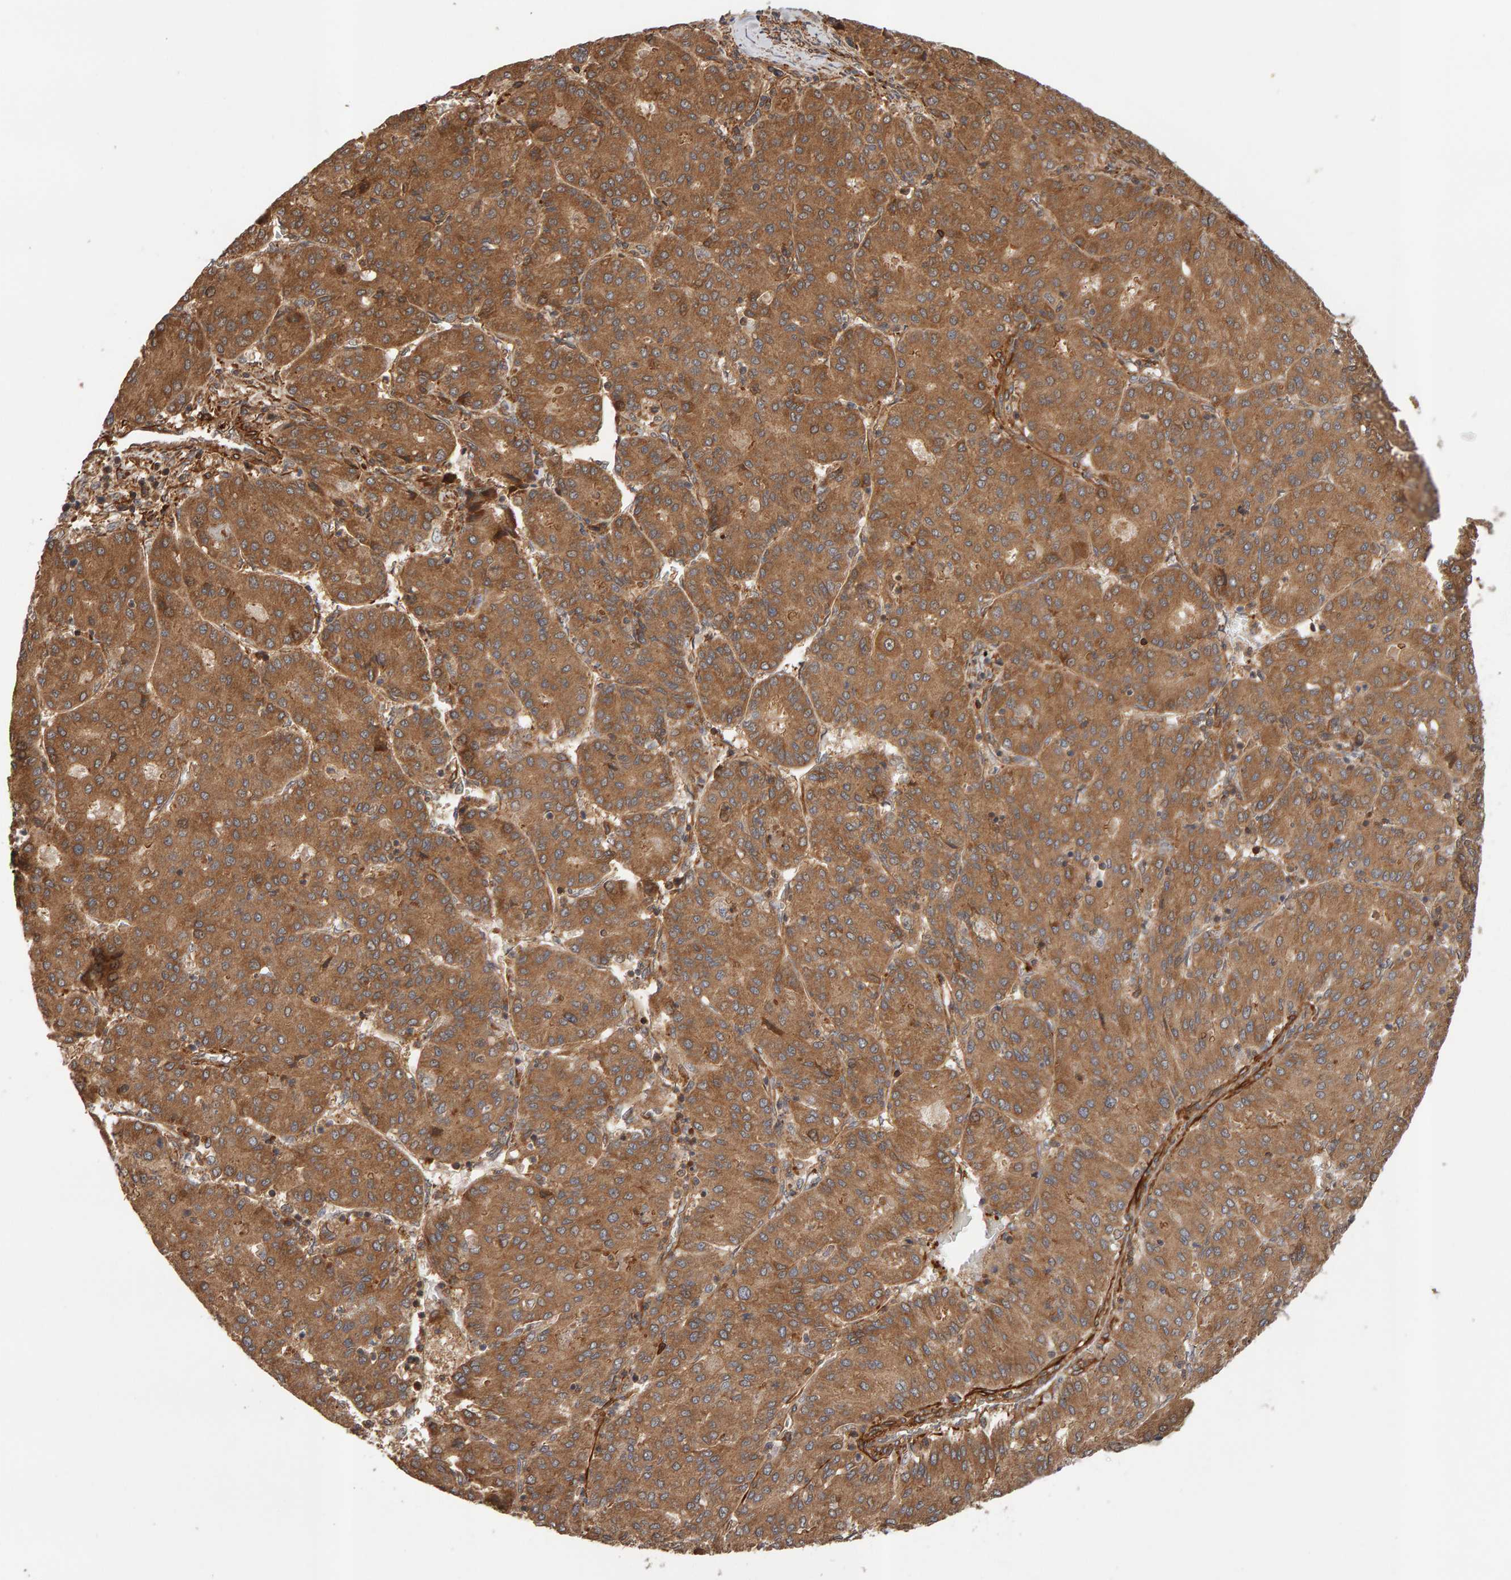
{"staining": {"intensity": "moderate", "quantity": ">75%", "location": "cytoplasmic/membranous"}, "tissue": "liver cancer", "cell_type": "Tumor cells", "image_type": "cancer", "snomed": [{"axis": "morphology", "description": "Carcinoma, Hepatocellular, NOS"}, {"axis": "topography", "description": "Liver"}], "caption": "DAB immunohistochemical staining of human liver cancer exhibits moderate cytoplasmic/membranous protein expression in approximately >75% of tumor cells.", "gene": "SYNRG", "patient": {"sex": "male", "age": 65}}